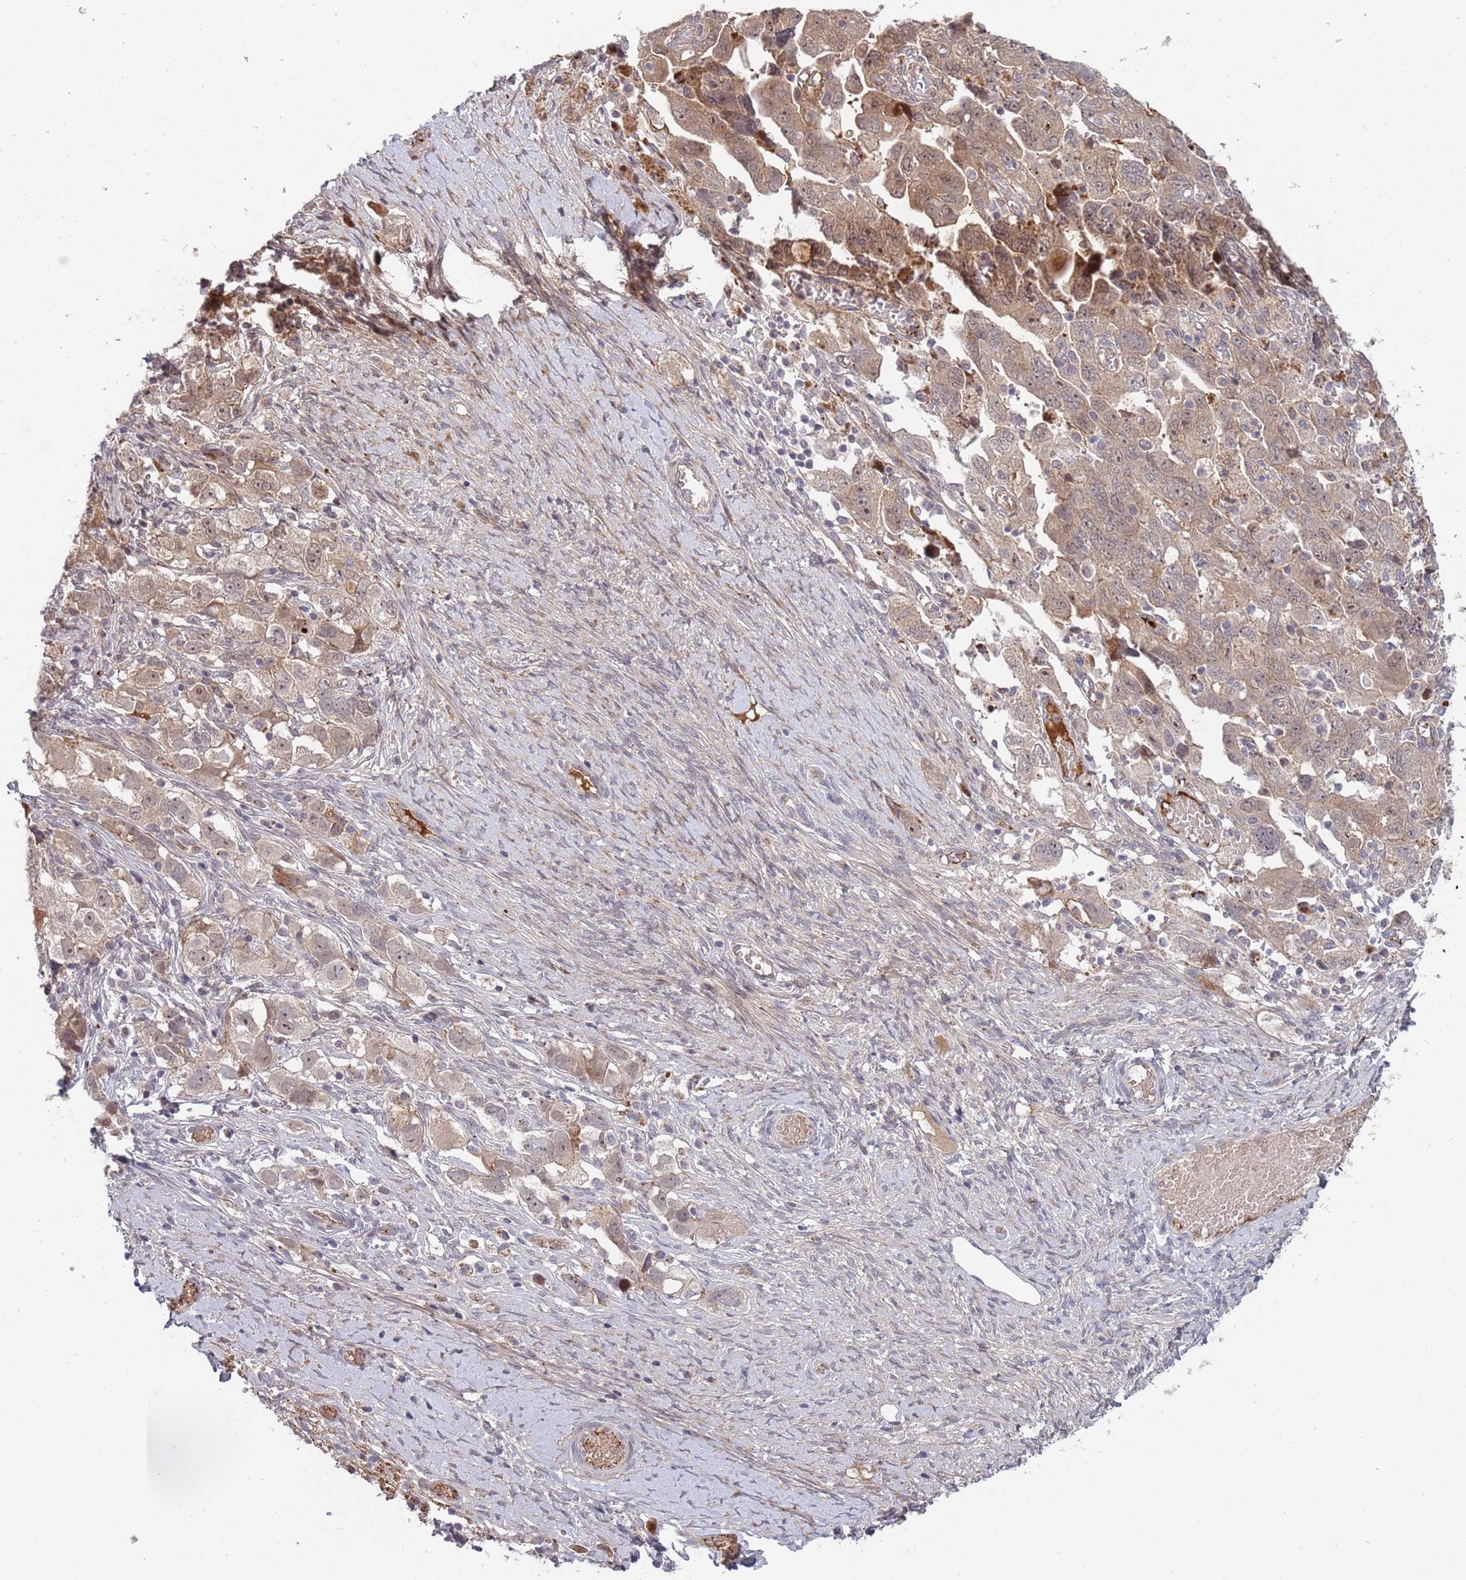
{"staining": {"intensity": "weak", "quantity": ">75%", "location": "cytoplasmic/membranous,nuclear"}, "tissue": "ovarian cancer", "cell_type": "Tumor cells", "image_type": "cancer", "snomed": [{"axis": "morphology", "description": "Carcinoma, NOS"}, {"axis": "morphology", "description": "Cystadenocarcinoma, serous, NOS"}, {"axis": "topography", "description": "Ovary"}], "caption": "IHC of human ovarian cancer demonstrates low levels of weak cytoplasmic/membranous and nuclear positivity in approximately >75% of tumor cells.", "gene": "NT5DC4", "patient": {"sex": "female", "age": 69}}